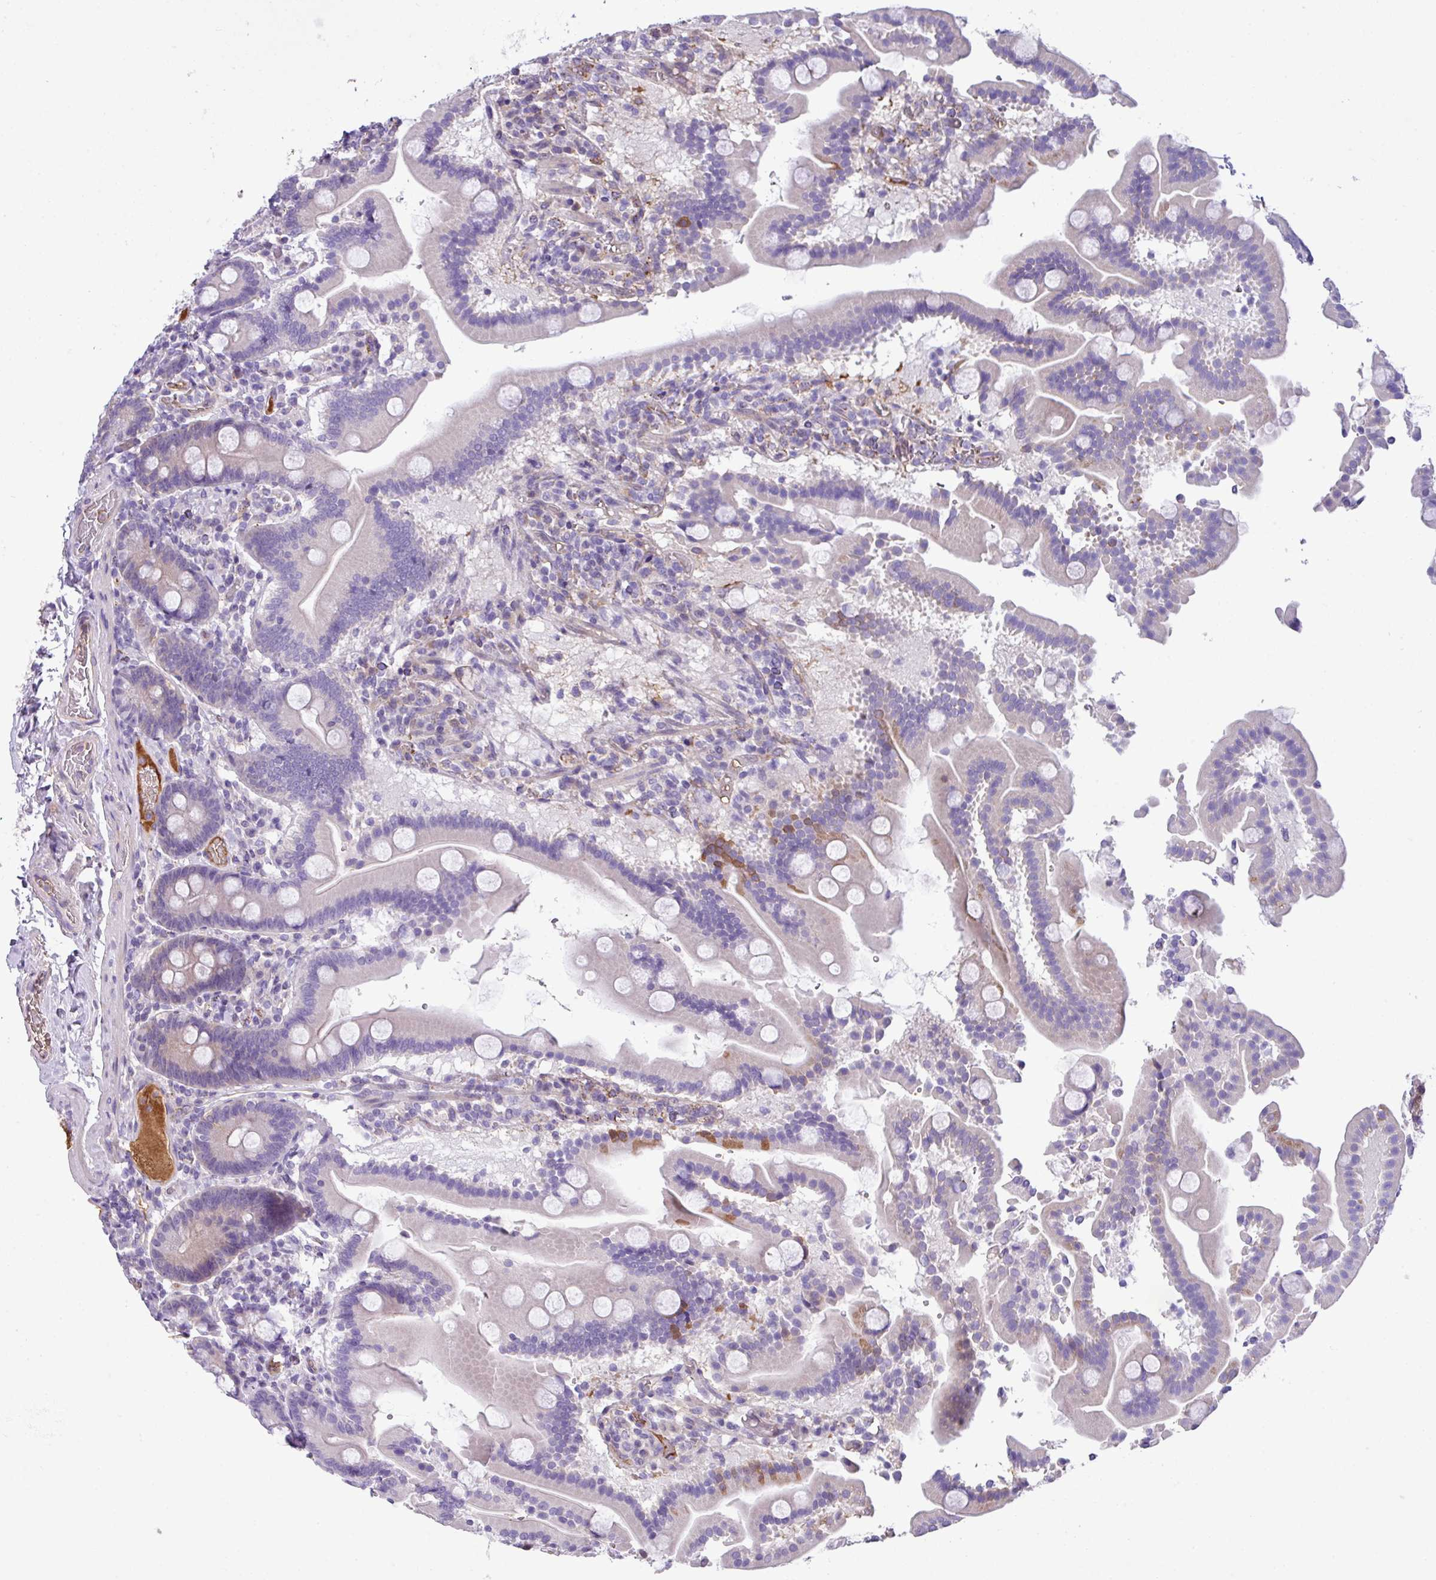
{"staining": {"intensity": "negative", "quantity": "none", "location": "none"}, "tissue": "duodenum", "cell_type": "Glandular cells", "image_type": "normal", "snomed": [{"axis": "morphology", "description": "Normal tissue, NOS"}, {"axis": "topography", "description": "Duodenum"}], "caption": "Protein analysis of normal duodenum reveals no significant expression in glandular cells. (DAB IHC visualized using brightfield microscopy, high magnification).", "gene": "DNAL1", "patient": {"sex": "male", "age": 55}}